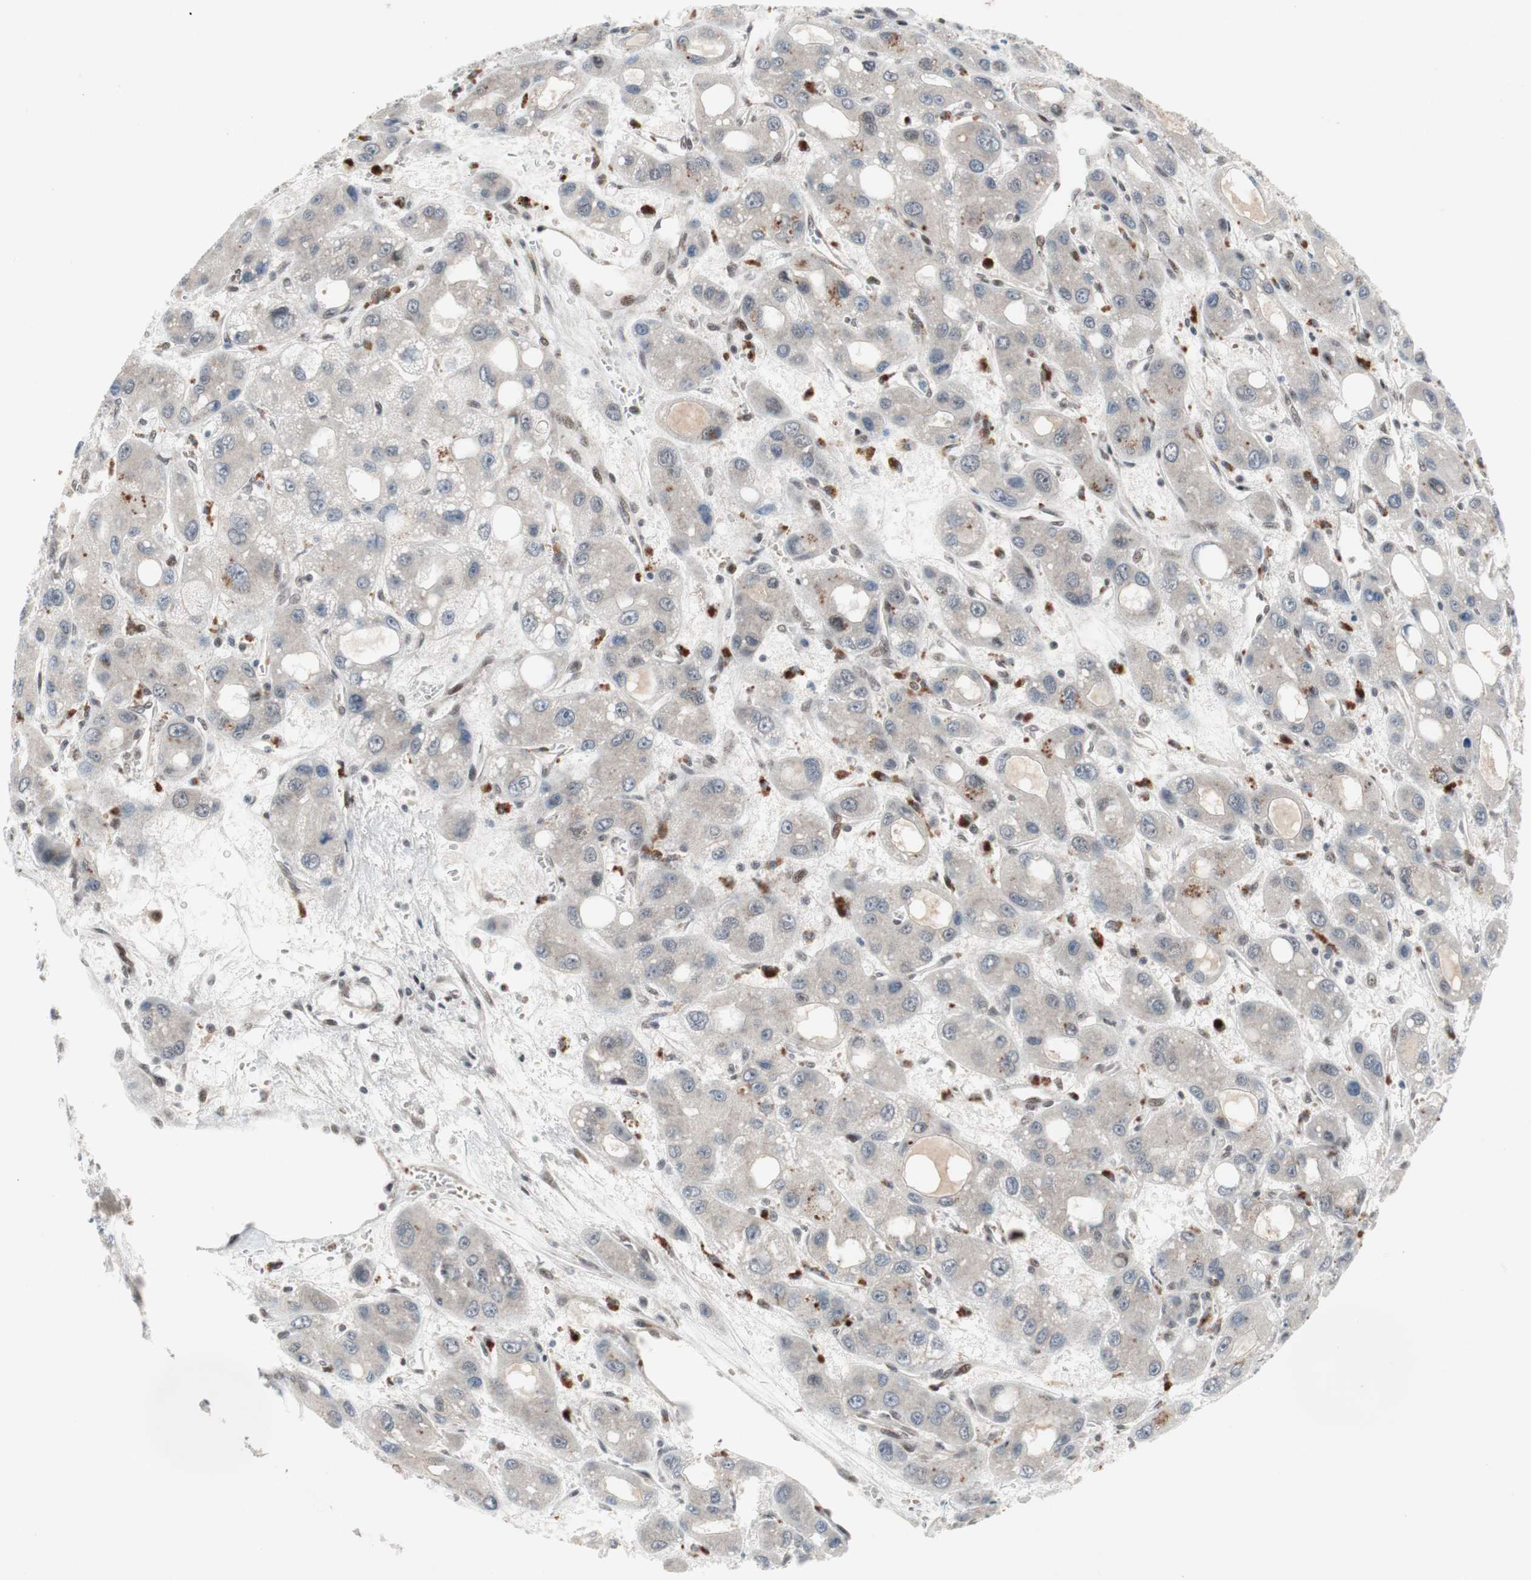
{"staining": {"intensity": "negative", "quantity": "none", "location": "none"}, "tissue": "liver cancer", "cell_type": "Tumor cells", "image_type": "cancer", "snomed": [{"axis": "morphology", "description": "Carcinoma, Hepatocellular, NOS"}, {"axis": "topography", "description": "Liver"}], "caption": "This is an immunohistochemistry (IHC) photomicrograph of liver hepatocellular carcinoma. There is no positivity in tumor cells.", "gene": "TCF12", "patient": {"sex": "male", "age": 55}}